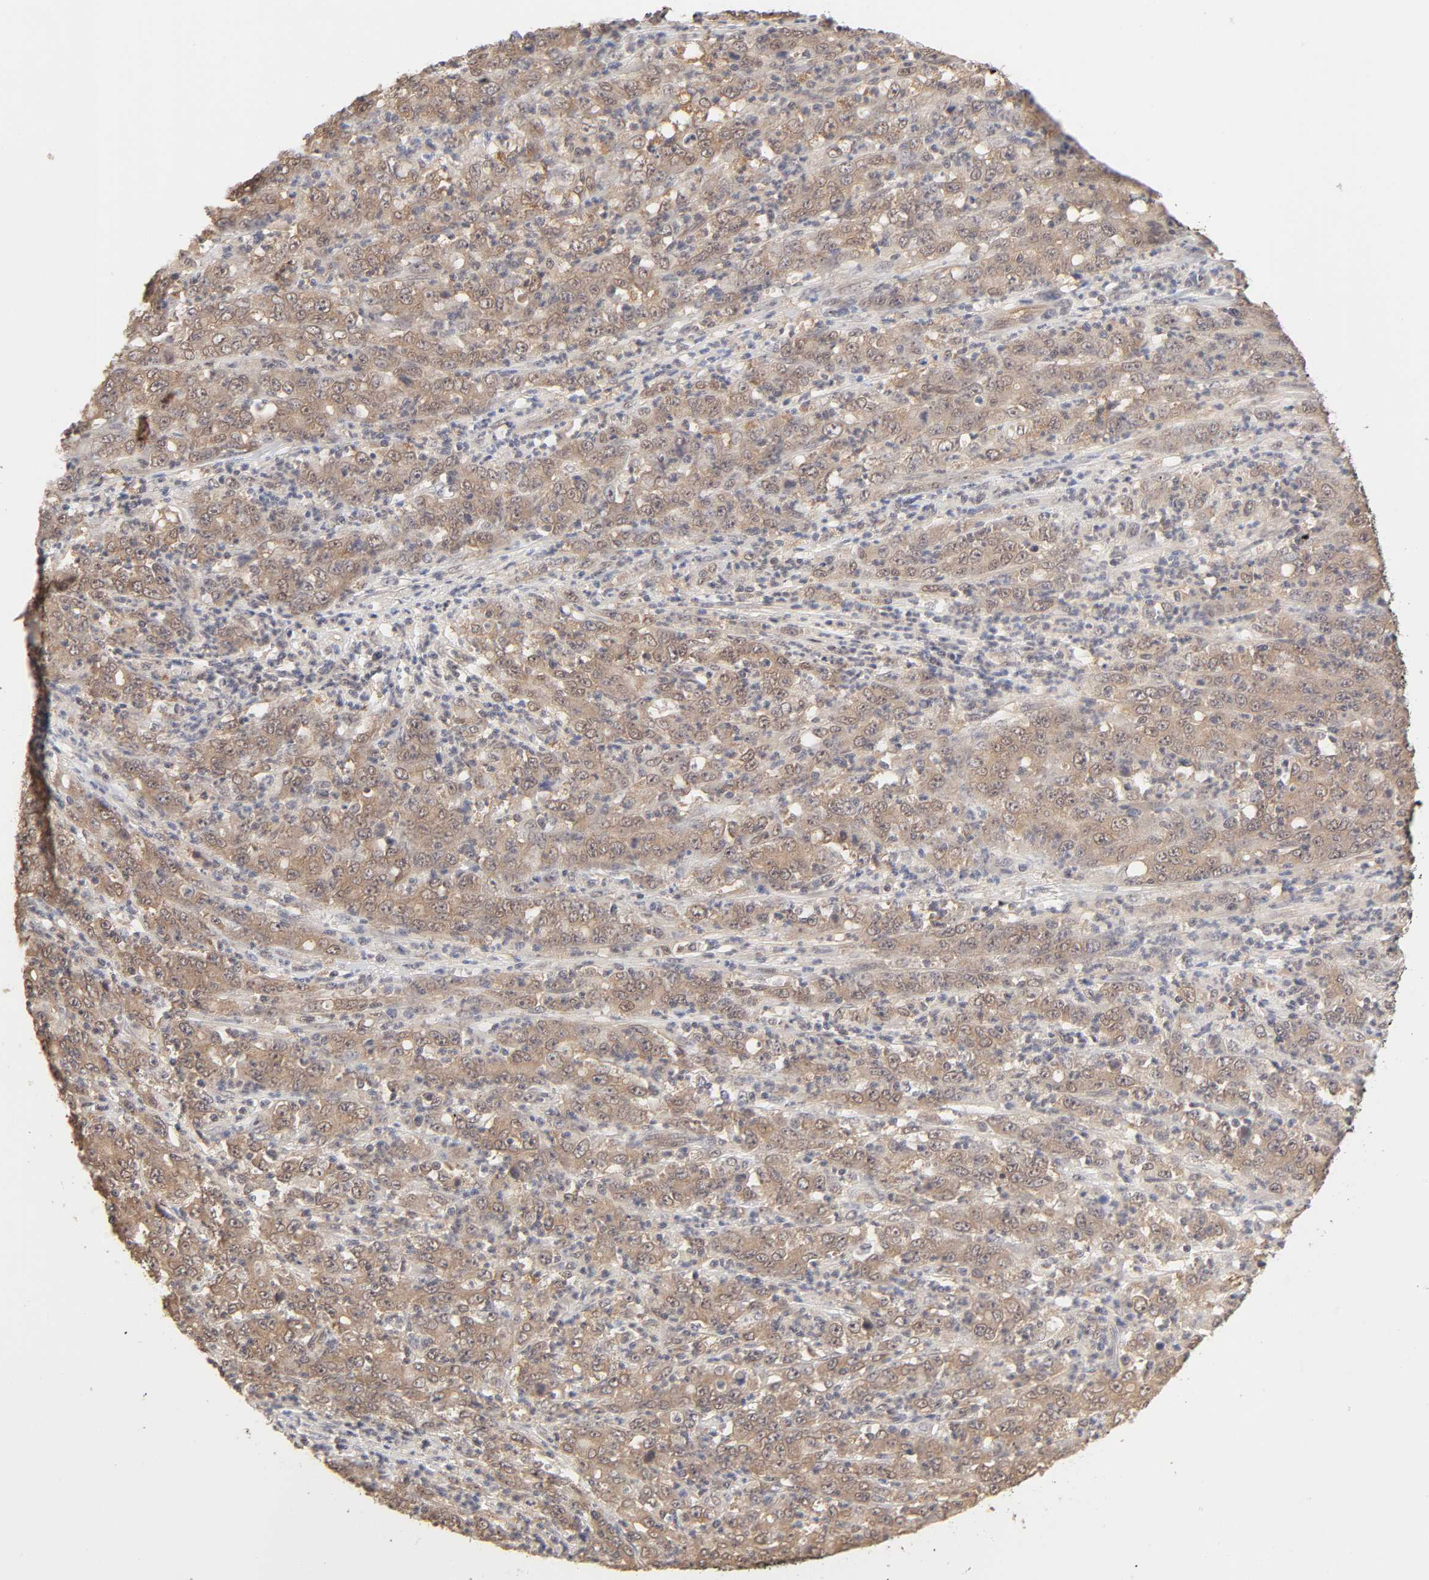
{"staining": {"intensity": "moderate", "quantity": ">75%", "location": "cytoplasmic/membranous"}, "tissue": "stomach cancer", "cell_type": "Tumor cells", "image_type": "cancer", "snomed": [{"axis": "morphology", "description": "Adenocarcinoma, NOS"}, {"axis": "topography", "description": "Stomach, lower"}], "caption": "Immunohistochemistry (IHC) image of stomach cancer stained for a protein (brown), which exhibits medium levels of moderate cytoplasmic/membranous expression in approximately >75% of tumor cells.", "gene": "MAPK1", "patient": {"sex": "female", "age": 71}}